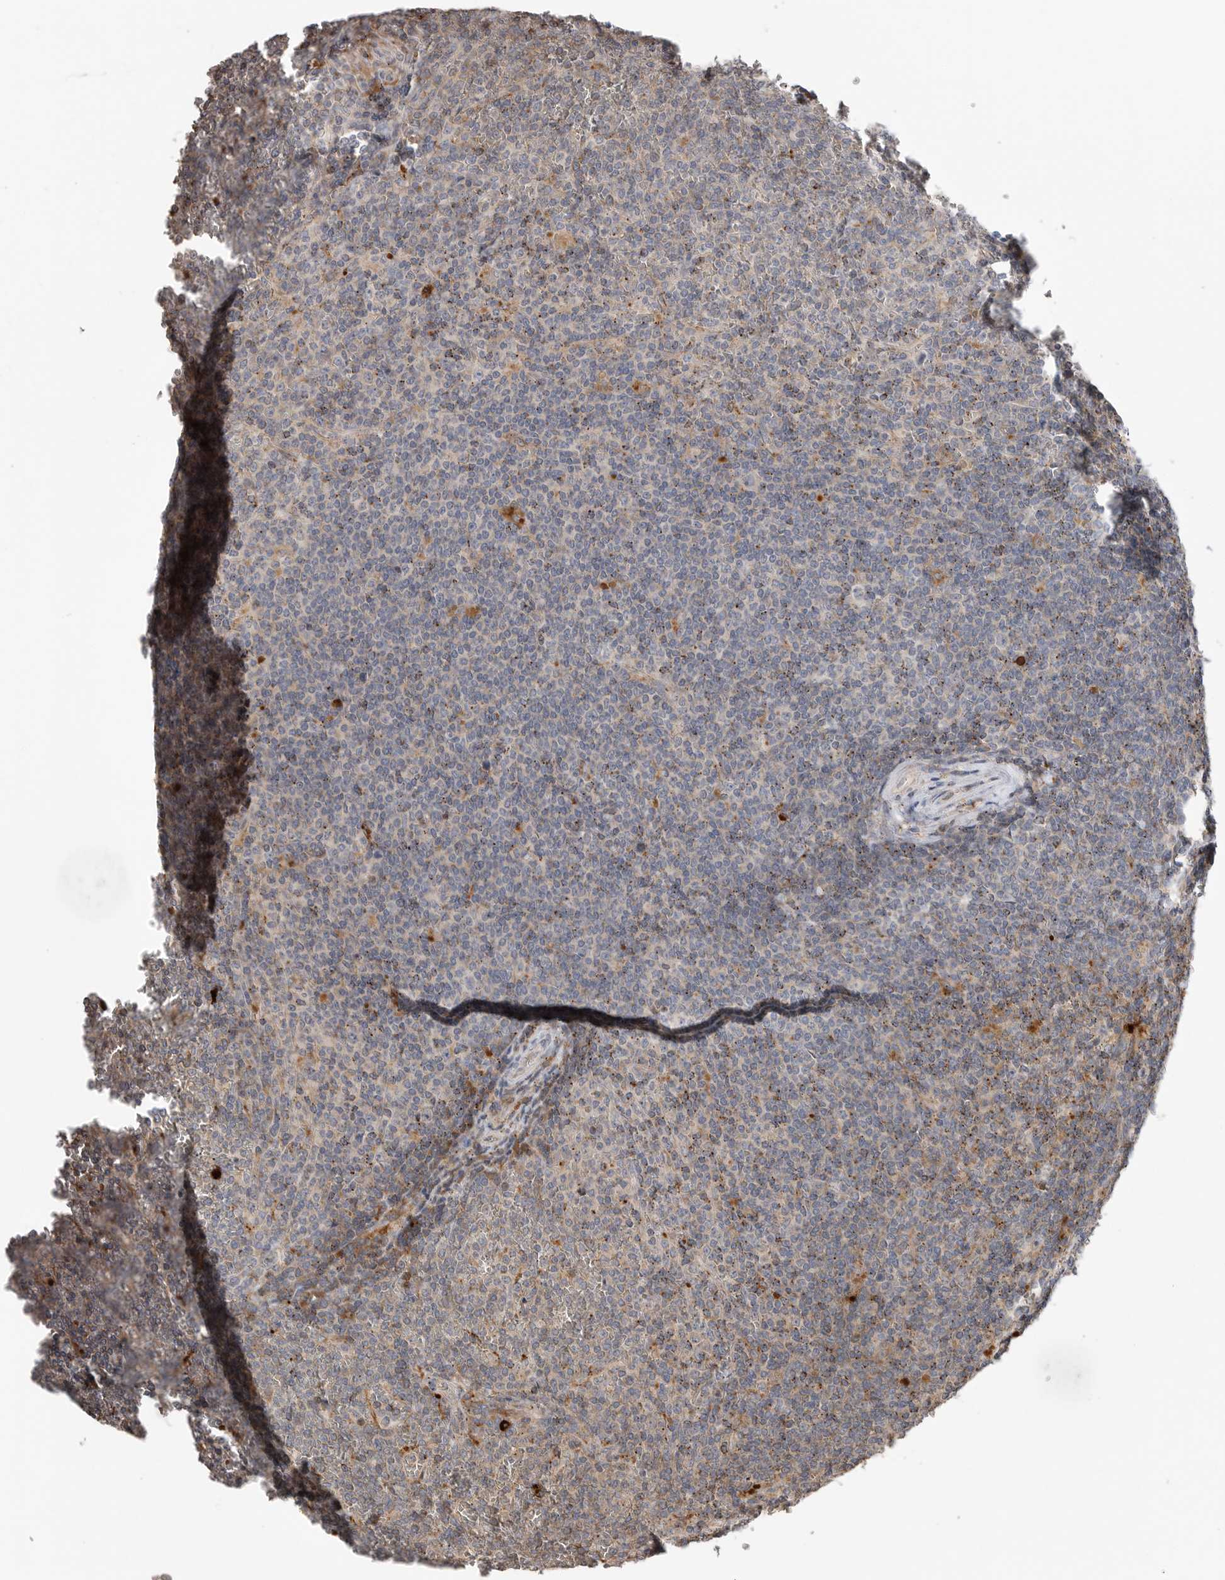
{"staining": {"intensity": "moderate", "quantity": "<25%", "location": "cytoplasmic/membranous"}, "tissue": "lymphoma", "cell_type": "Tumor cells", "image_type": "cancer", "snomed": [{"axis": "morphology", "description": "Malignant lymphoma, non-Hodgkin's type, Low grade"}, {"axis": "topography", "description": "Spleen"}], "caption": "This is an image of immunohistochemistry (IHC) staining of lymphoma, which shows moderate expression in the cytoplasmic/membranous of tumor cells.", "gene": "GALNS", "patient": {"sex": "female", "age": 19}}